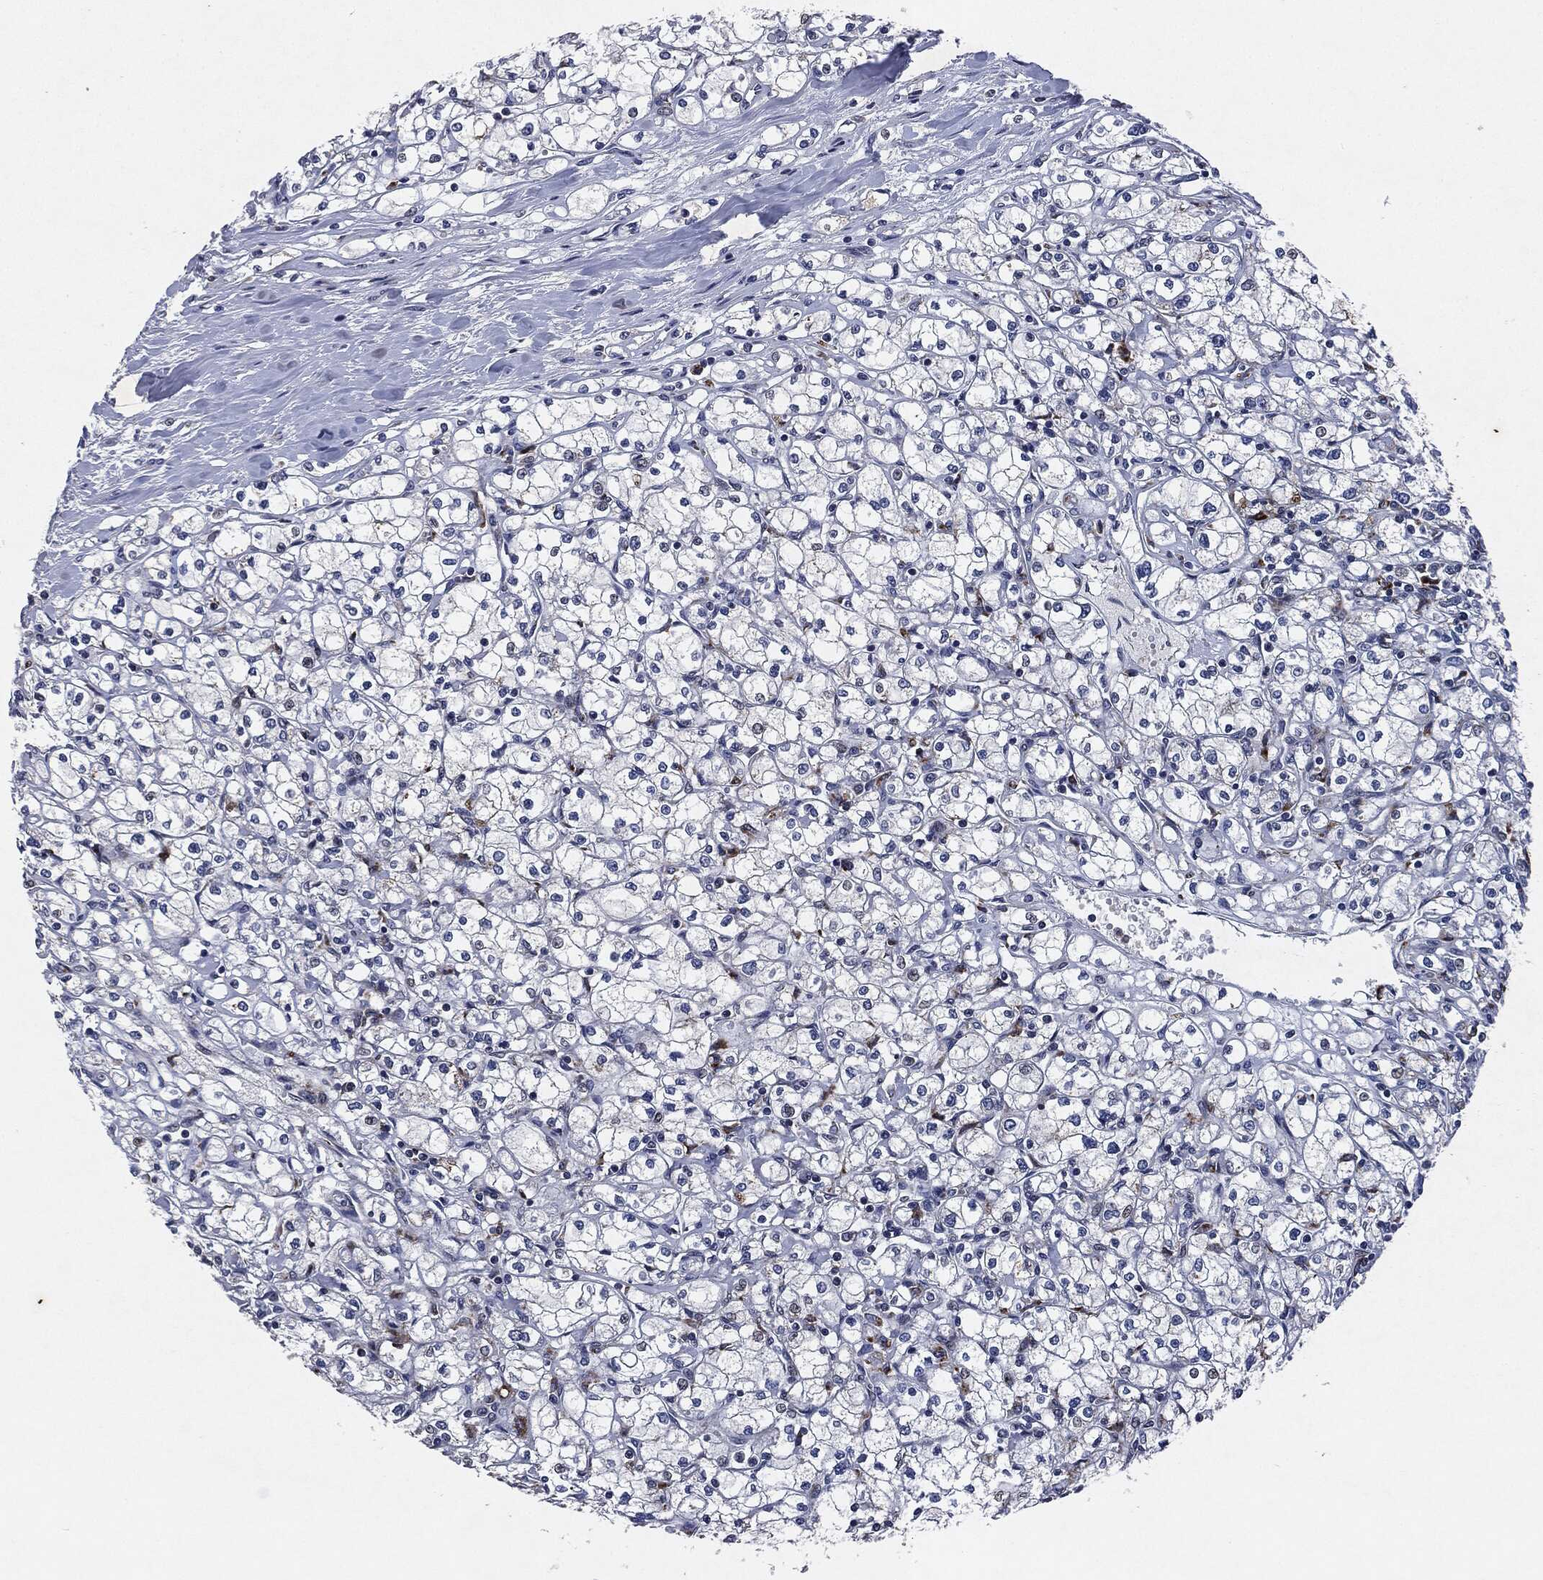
{"staining": {"intensity": "negative", "quantity": "none", "location": "none"}, "tissue": "renal cancer", "cell_type": "Tumor cells", "image_type": "cancer", "snomed": [{"axis": "morphology", "description": "Adenocarcinoma, NOS"}, {"axis": "topography", "description": "Kidney"}], "caption": "DAB (3,3'-diaminobenzidine) immunohistochemical staining of human renal cancer (adenocarcinoma) displays no significant positivity in tumor cells.", "gene": "SLC31A2", "patient": {"sex": "male", "age": 67}}